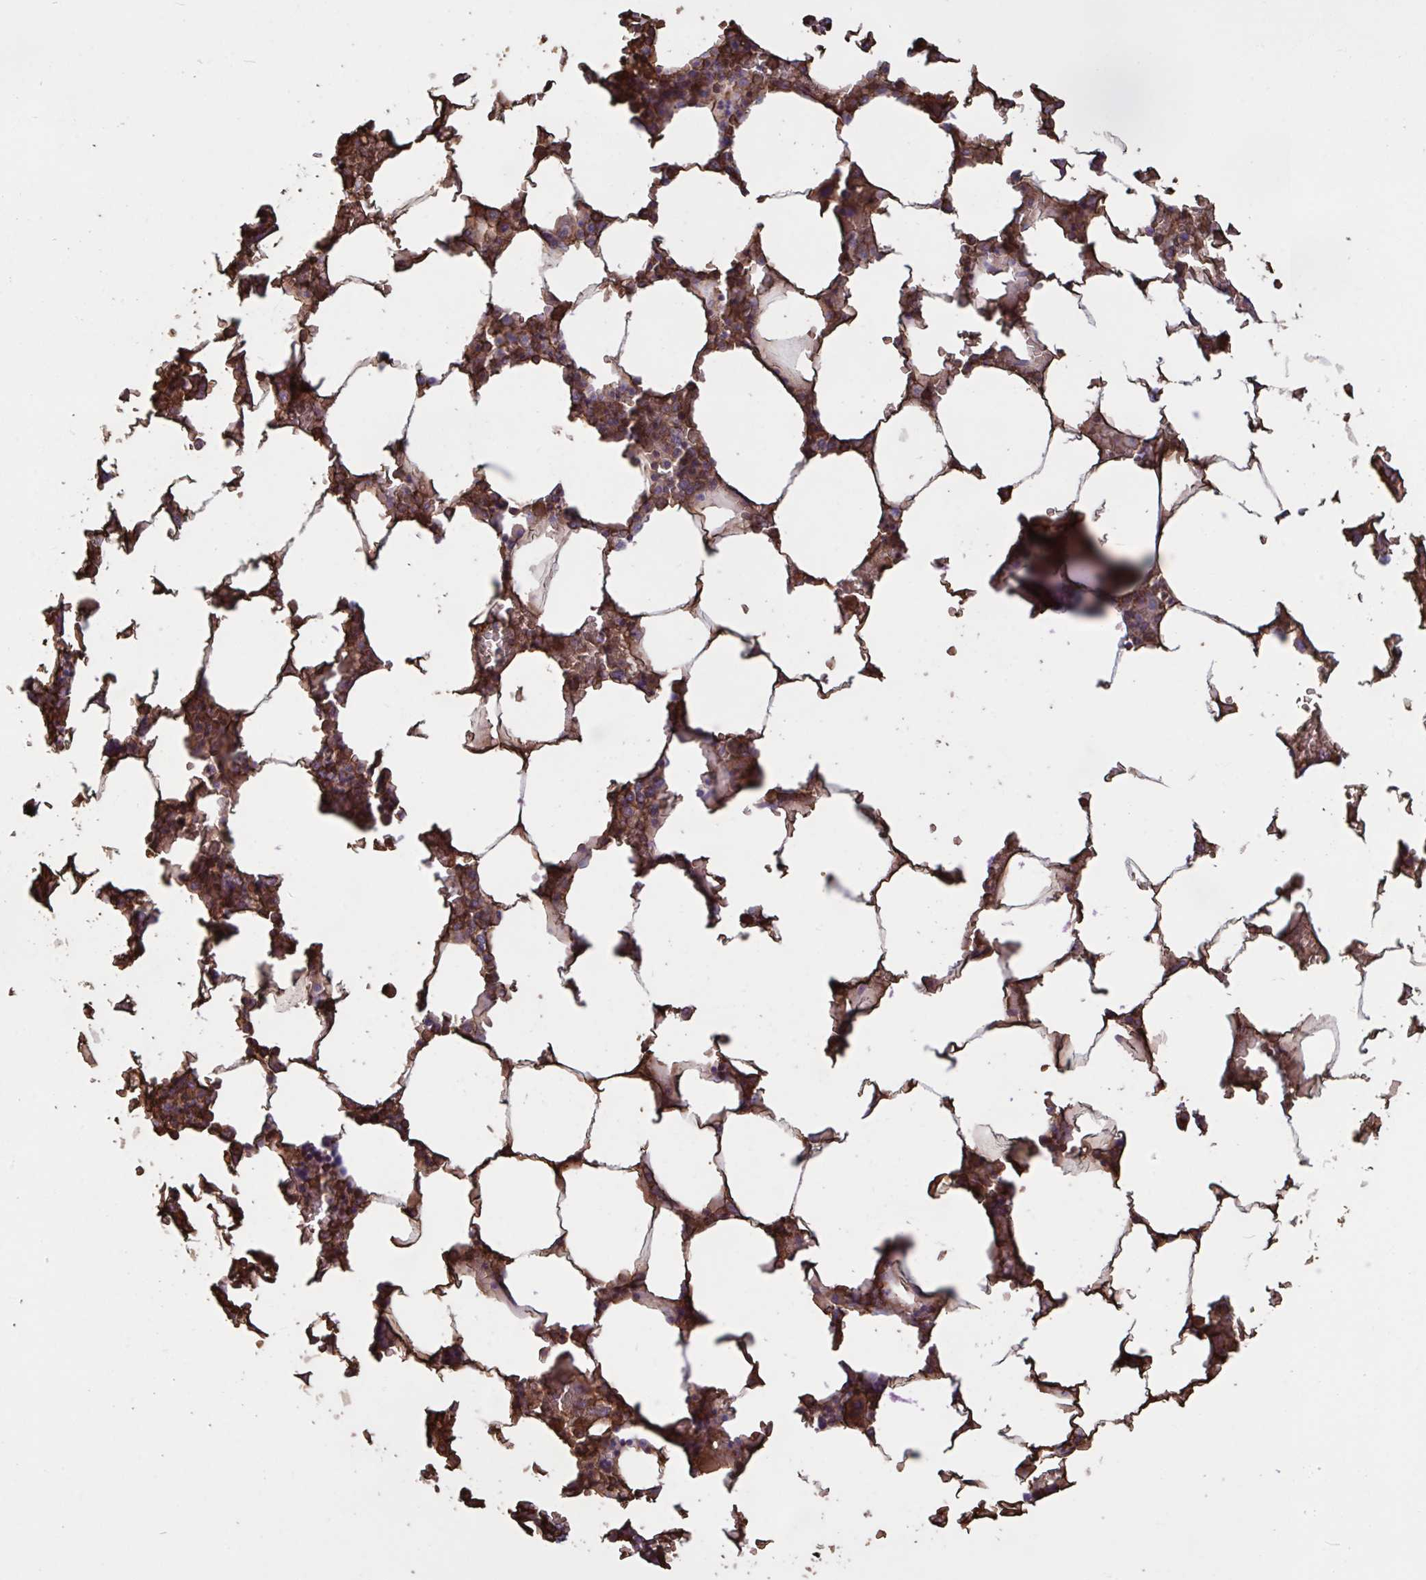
{"staining": {"intensity": "strong", "quantity": "25%-75%", "location": "cytoplasmic/membranous"}, "tissue": "bone marrow", "cell_type": "Hematopoietic cells", "image_type": "normal", "snomed": [{"axis": "morphology", "description": "Normal tissue, NOS"}, {"axis": "topography", "description": "Bone marrow"}], "caption": "An immunohistochemistry (IHC) photomicrograph of benign tissue is shown. Protein staining in brown highlights strong cytoplasmic/membranous positivity in bone marrow within hematopoietic cells. Using DAB (3,3'-diaminobenzidine) (brown) and hematoxylin (blue) stains, captured at high magnification using brightfield microscopy.", "gene": "IL1R1", "patient": {"sex": "male", "age": 64}}